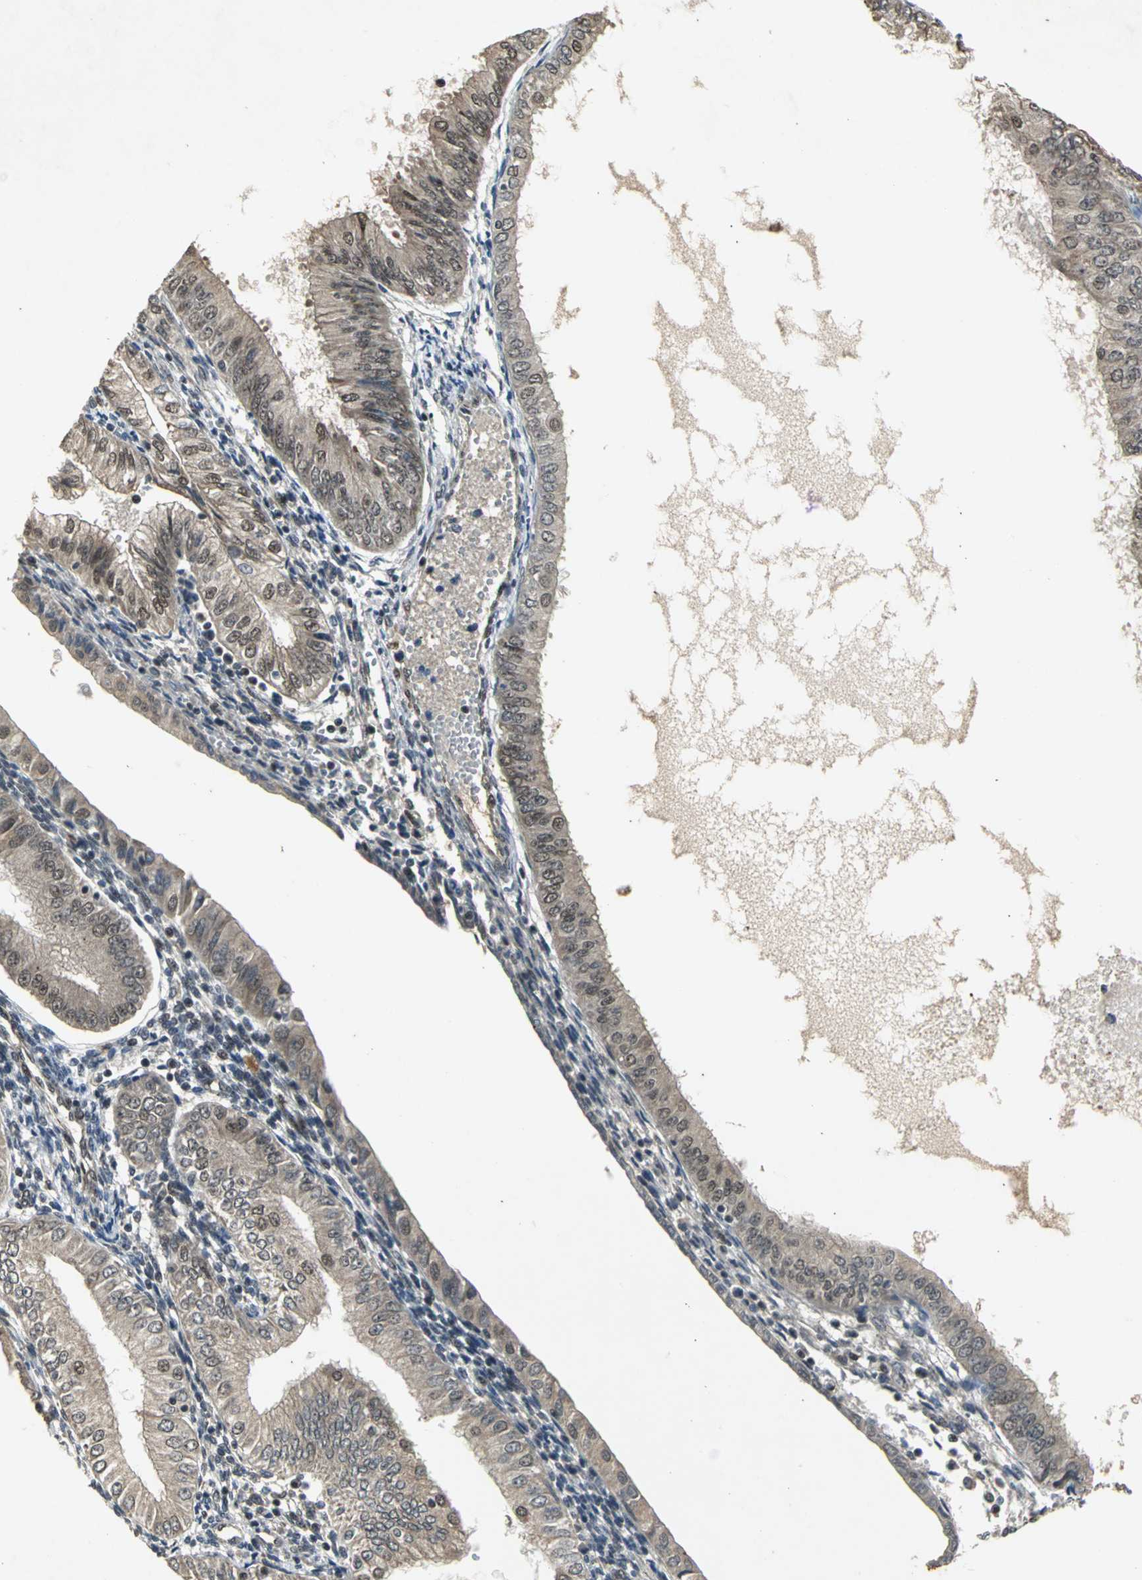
{"staining": {"intensity": "moderate", "quantity": "25%-75%", "location": "cytoplasmic/membranous"}, "tissue": "endometrial cancer", "cell_type": "Tumor cells", "image_type": "cancer", "snomed": [{"axis": "morphology", "description": "Adenocarcinoma, NOS"}, {"axis": "topography", "description": "Endometrium"}], "caption": "Adenocarcinoma (endometrial) stained with DAB immunohistochemistry reveals medium levels of moderate cytoplasmic/membranous expression in about 25%-75% of tumor cells.", "gene": "NOTCH3", "patient": {"sex": "female", "age": 53}}